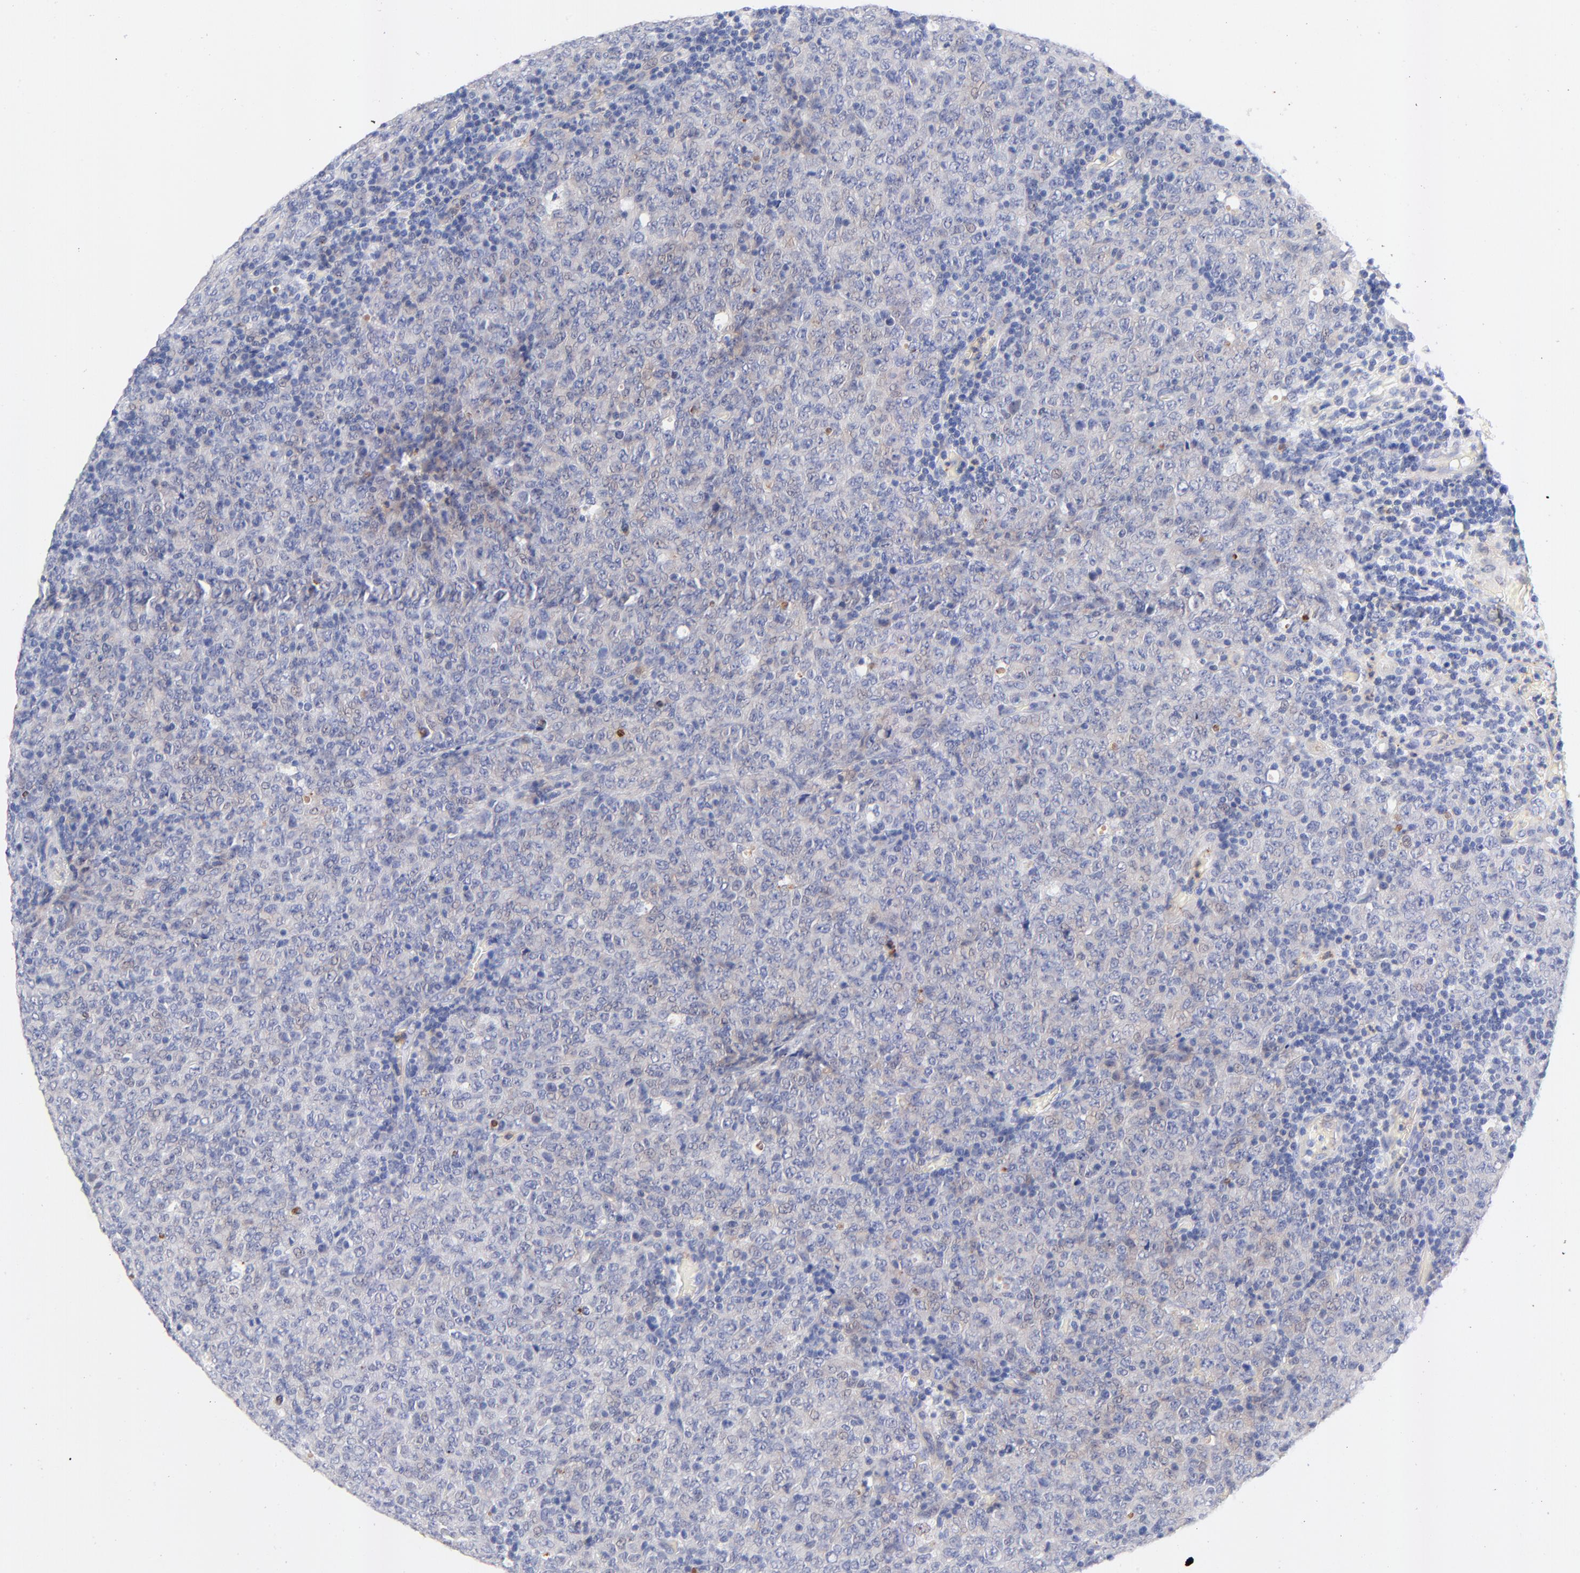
{"staining": {"intensity": "negative", "quantity": "none", "location": "none"}, "tissue": "lymphoma", "cell_type": "Tumor cells", "image_type": "cancer", "snomed": [{"axis": "morphology", "description": "Malignant lymphoma, non-Hodgkin's type, High grade"}, {"axis": "topography", "description": "Tonsil"}], "caption": "Human high-grade malignant lymphoma, non-Hodgkin's type stained for a protein using immunohistochemistry (IHC) reveals no expression in tumor cells.", "gene": "FAM117B", "patient": {"sex": "female", "age": 36}}